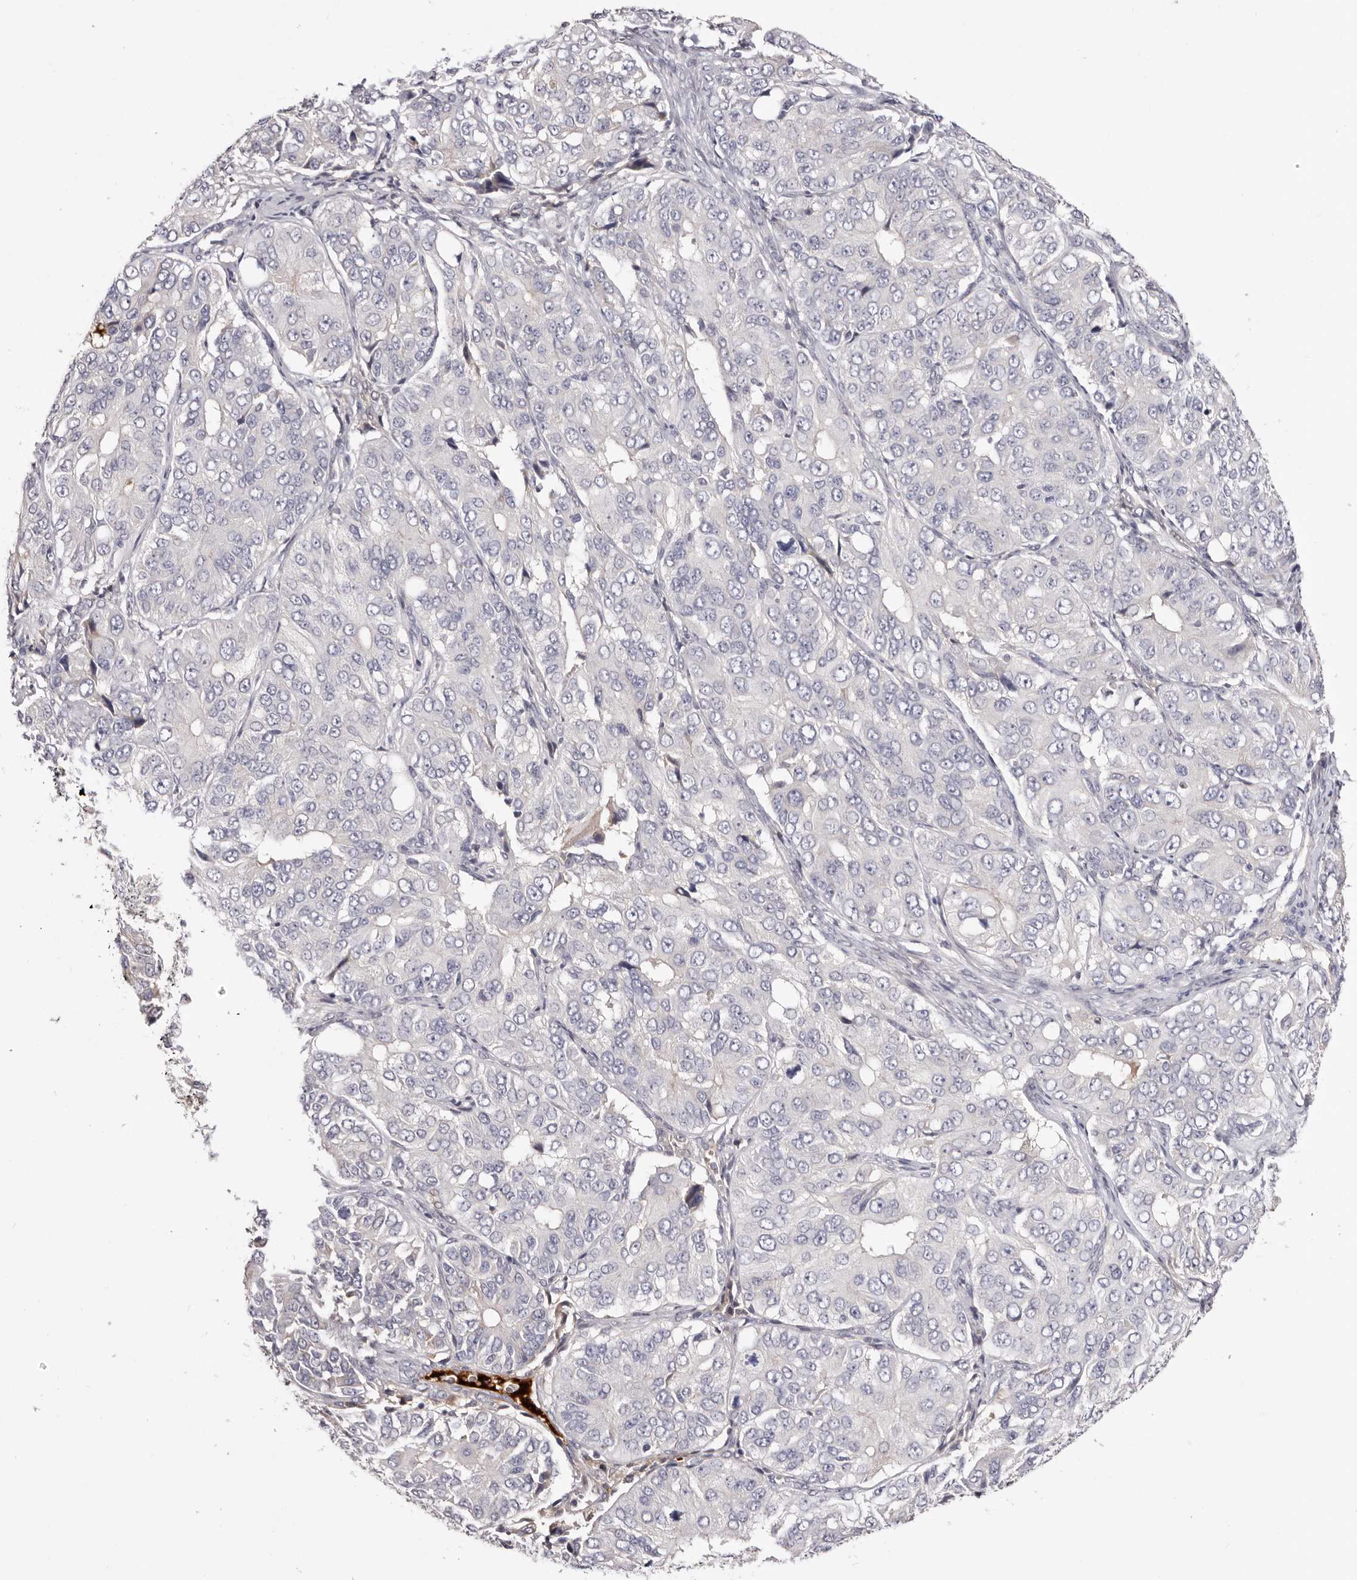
{"staining": {"intensity": "negative", "quantity": "none", "location": "none"}, "tissue": "ovarian cancer", "cell_type": "Tumor cells", "image_type": "cancer", "snomed": [{"axis": "morphology", "description": "Carcinoma, endometroid"}, {"axis": "topography", "description": "Ovary"}], "caption": "The immunohistochemistry photomicrograph has no significant positivity in tumor cells of ovarian cancer (endometroid carcinoma) tissue.", "gene": "LMLN", "patient": {"sex": "female", "age": 51}}